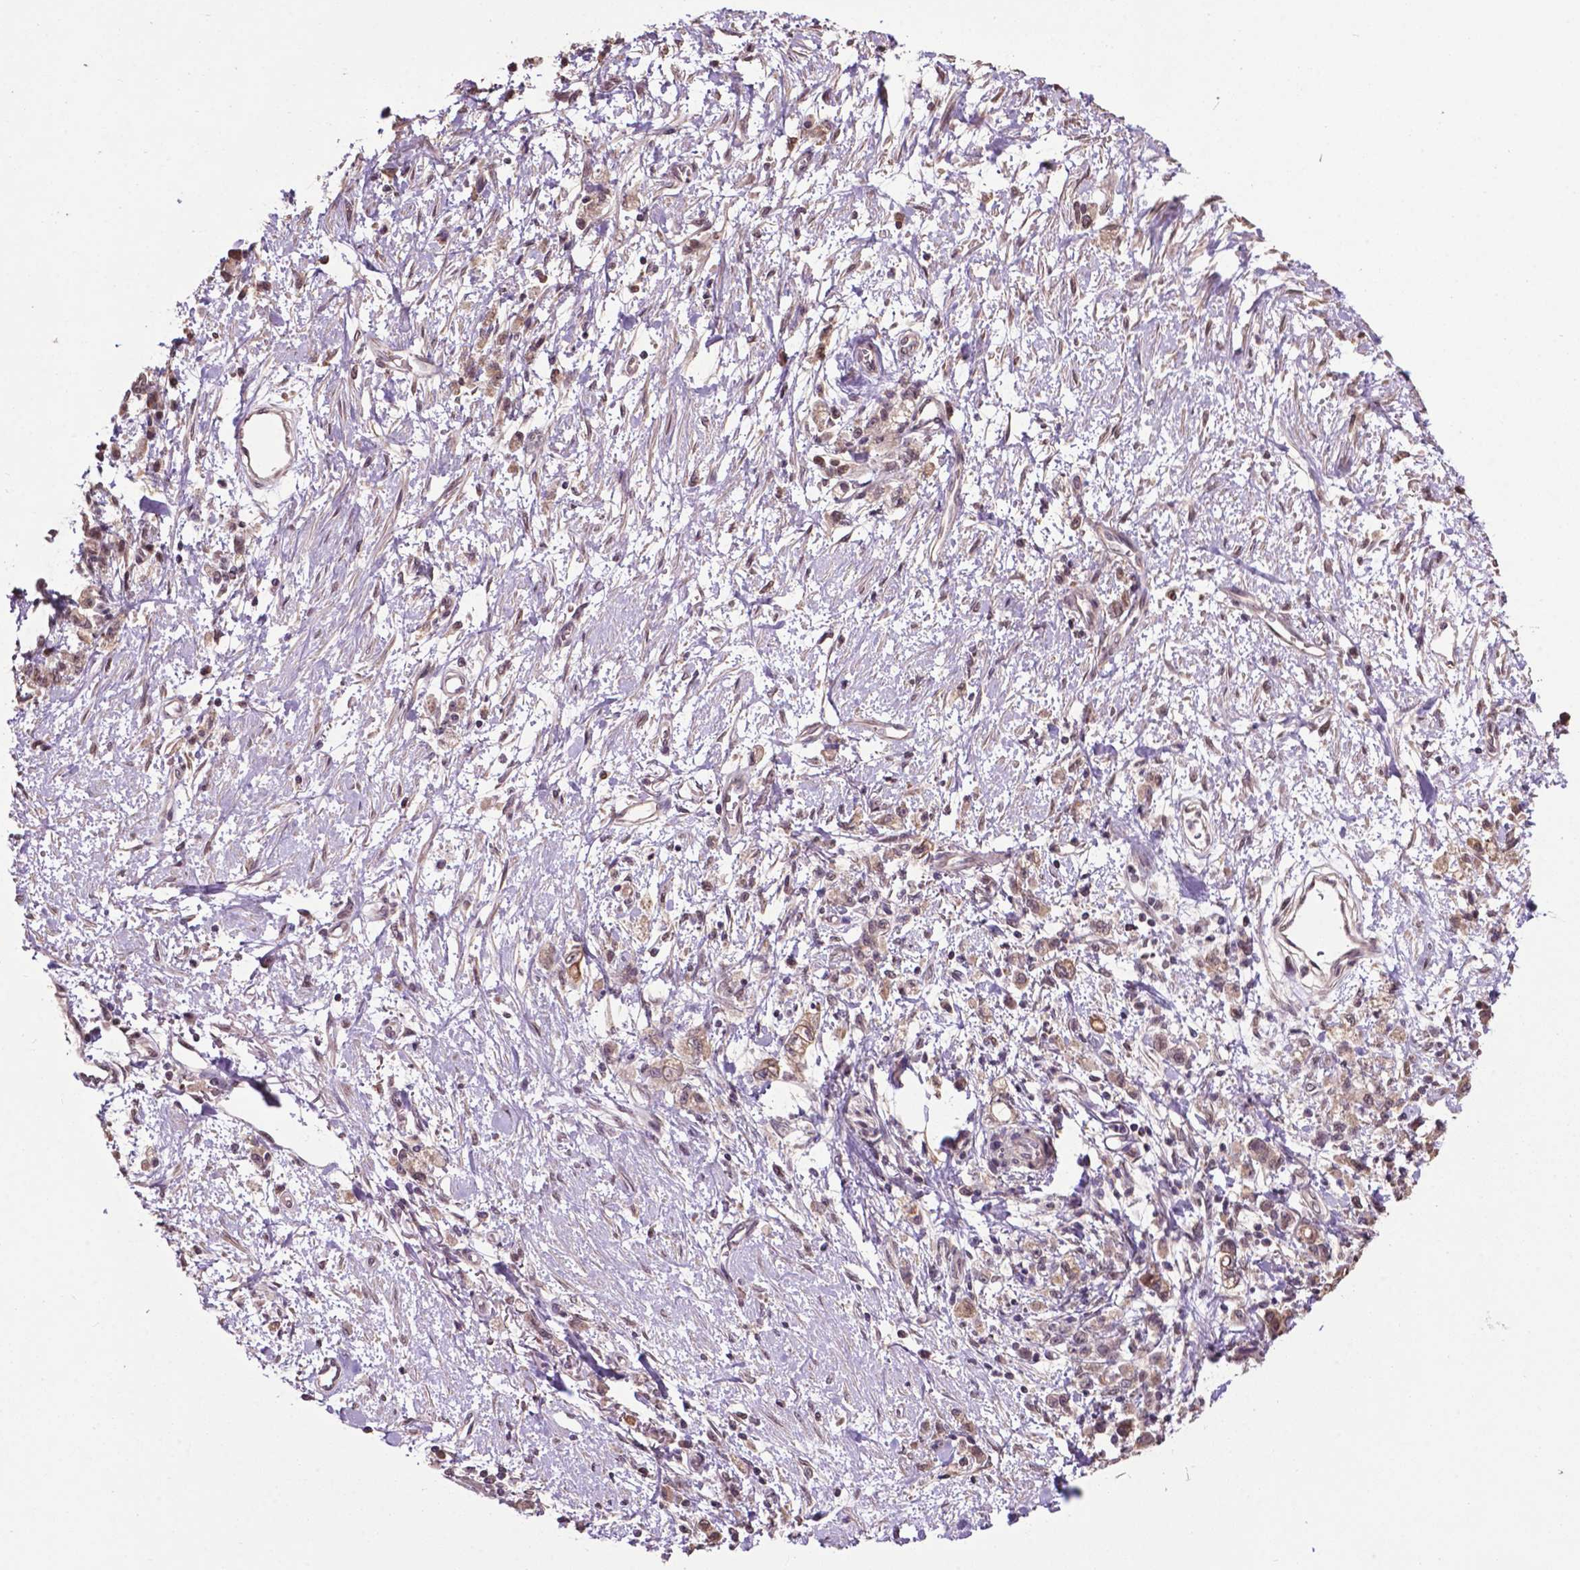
{"staining": {"intensity": "weak", "quantity": "25%-75%", "location": "cytoplasmic/membranous"}, "tissue": "stomach cancer", "cell_type": "Tumor cells", "image_type": "cancer", "snomed": [{"axis": "morphology", "description": "Adenocarcinoma, NOS"}, {"axis": "topography", "description": "Stomach"}], "caption": "Protein expression analysis of stomach cancer exhibits weak cytoplasmic/membranous positivity in about 25%-75% of tumor cells.", "gene": "GLRA2", "patient": {"sex": "male", "age": 77}}